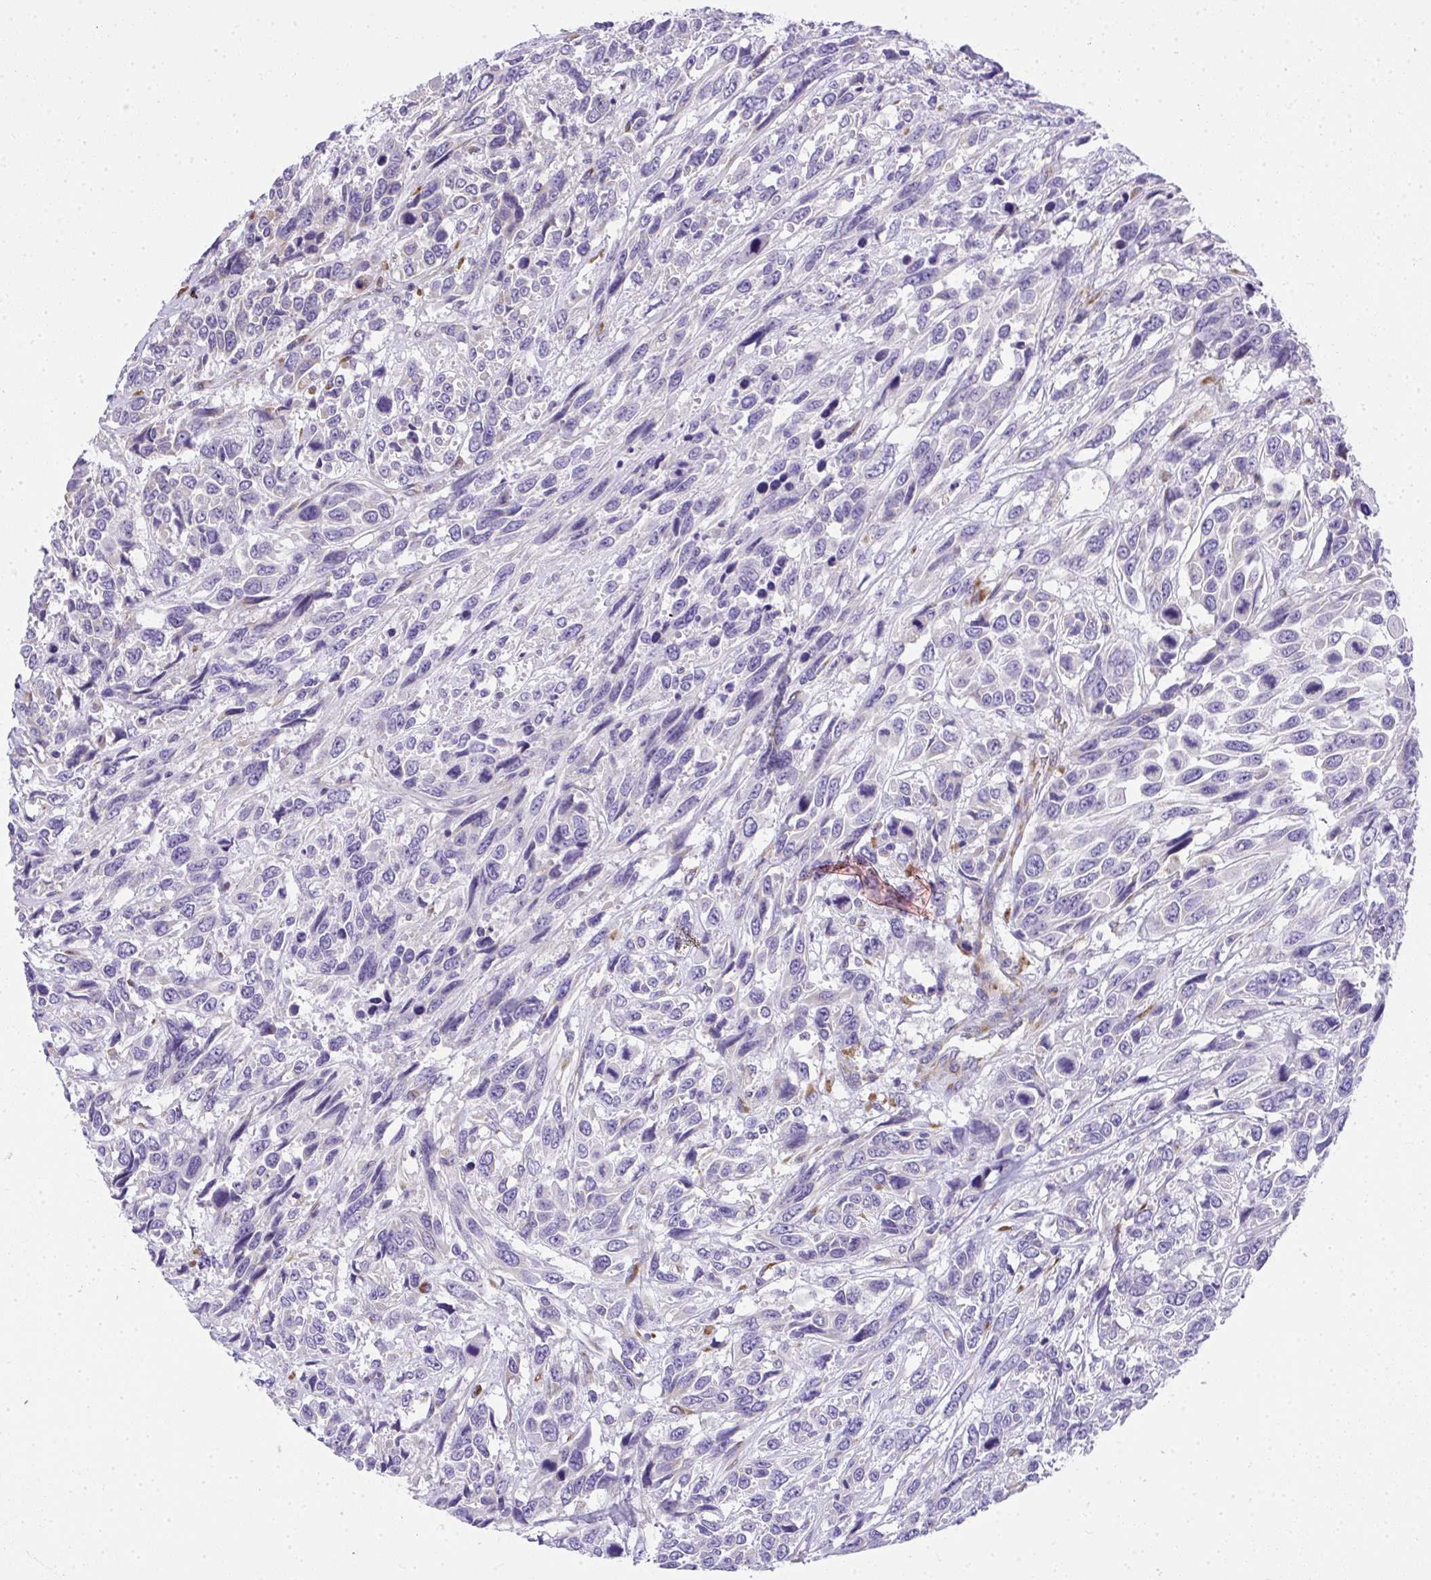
{"staining": {"intensity": "negative", "quantity": "none", "location": "none"}, "tissue": "urothelial cancer", "cell_type": "Tumor cells", "image_type": "cancer", "snomed": [{"axis": "morphology", "description": "Urothelial carcinoma, High grade"}, {"axis": "topography", "description": "Urinary bladder"}], "caption": "Immunohistochemistry (IHC) photomicrograph of neoplastic tissue: human urothelial carcinoma (high-grade) stained with DAB displays no significant protein expression in tumor cells. The staining was performed using DAB to visualize the protein expression in brown, while the nuclei were stained in blue with hematoxylin (Magnification: 20x).", "gene": "ADRA2C", "patient": {"sex": "female", "age": 70}}